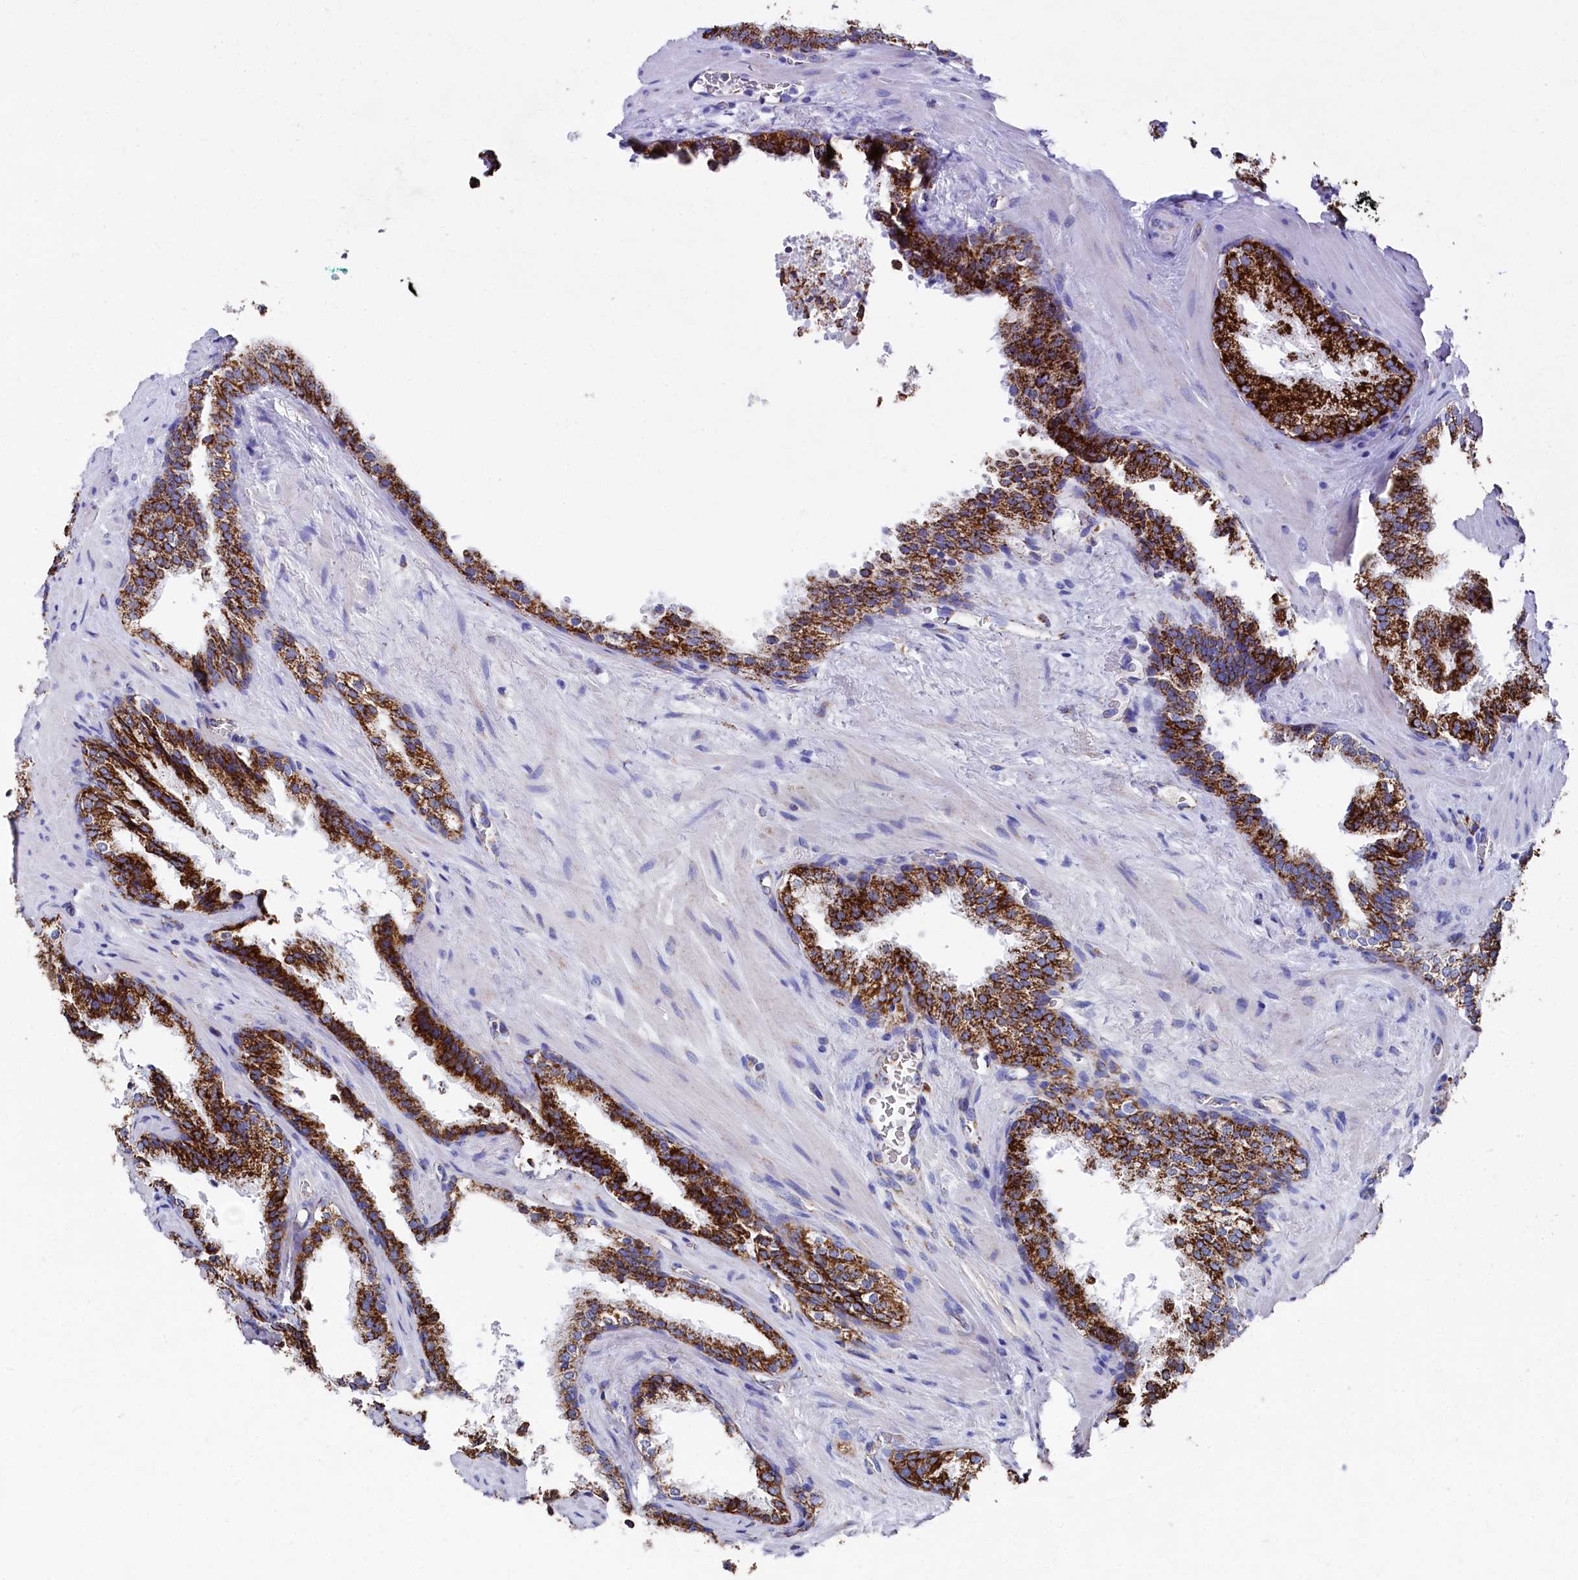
{"staining": {"intensity": "strong", "quantity": ">75%", "location": "cytoplasmic/membranous"}, "tissue": "prostate cancer", "cell_type": "Tumor cells", "image_type": "cancer", "snomed": [{"axis": "morphology", "description": "Adenocarcinoma, High grade"}, {"axis": "topography", "description": "Prostate"}], "caption": "Prostate adenocarcinoma (high-grade) stained for a protein reveals strong cytoplasmic/membranous positivity in tumor cells.", "gene": "MMAB", "patient": {"sex": "male", "age": 57}}